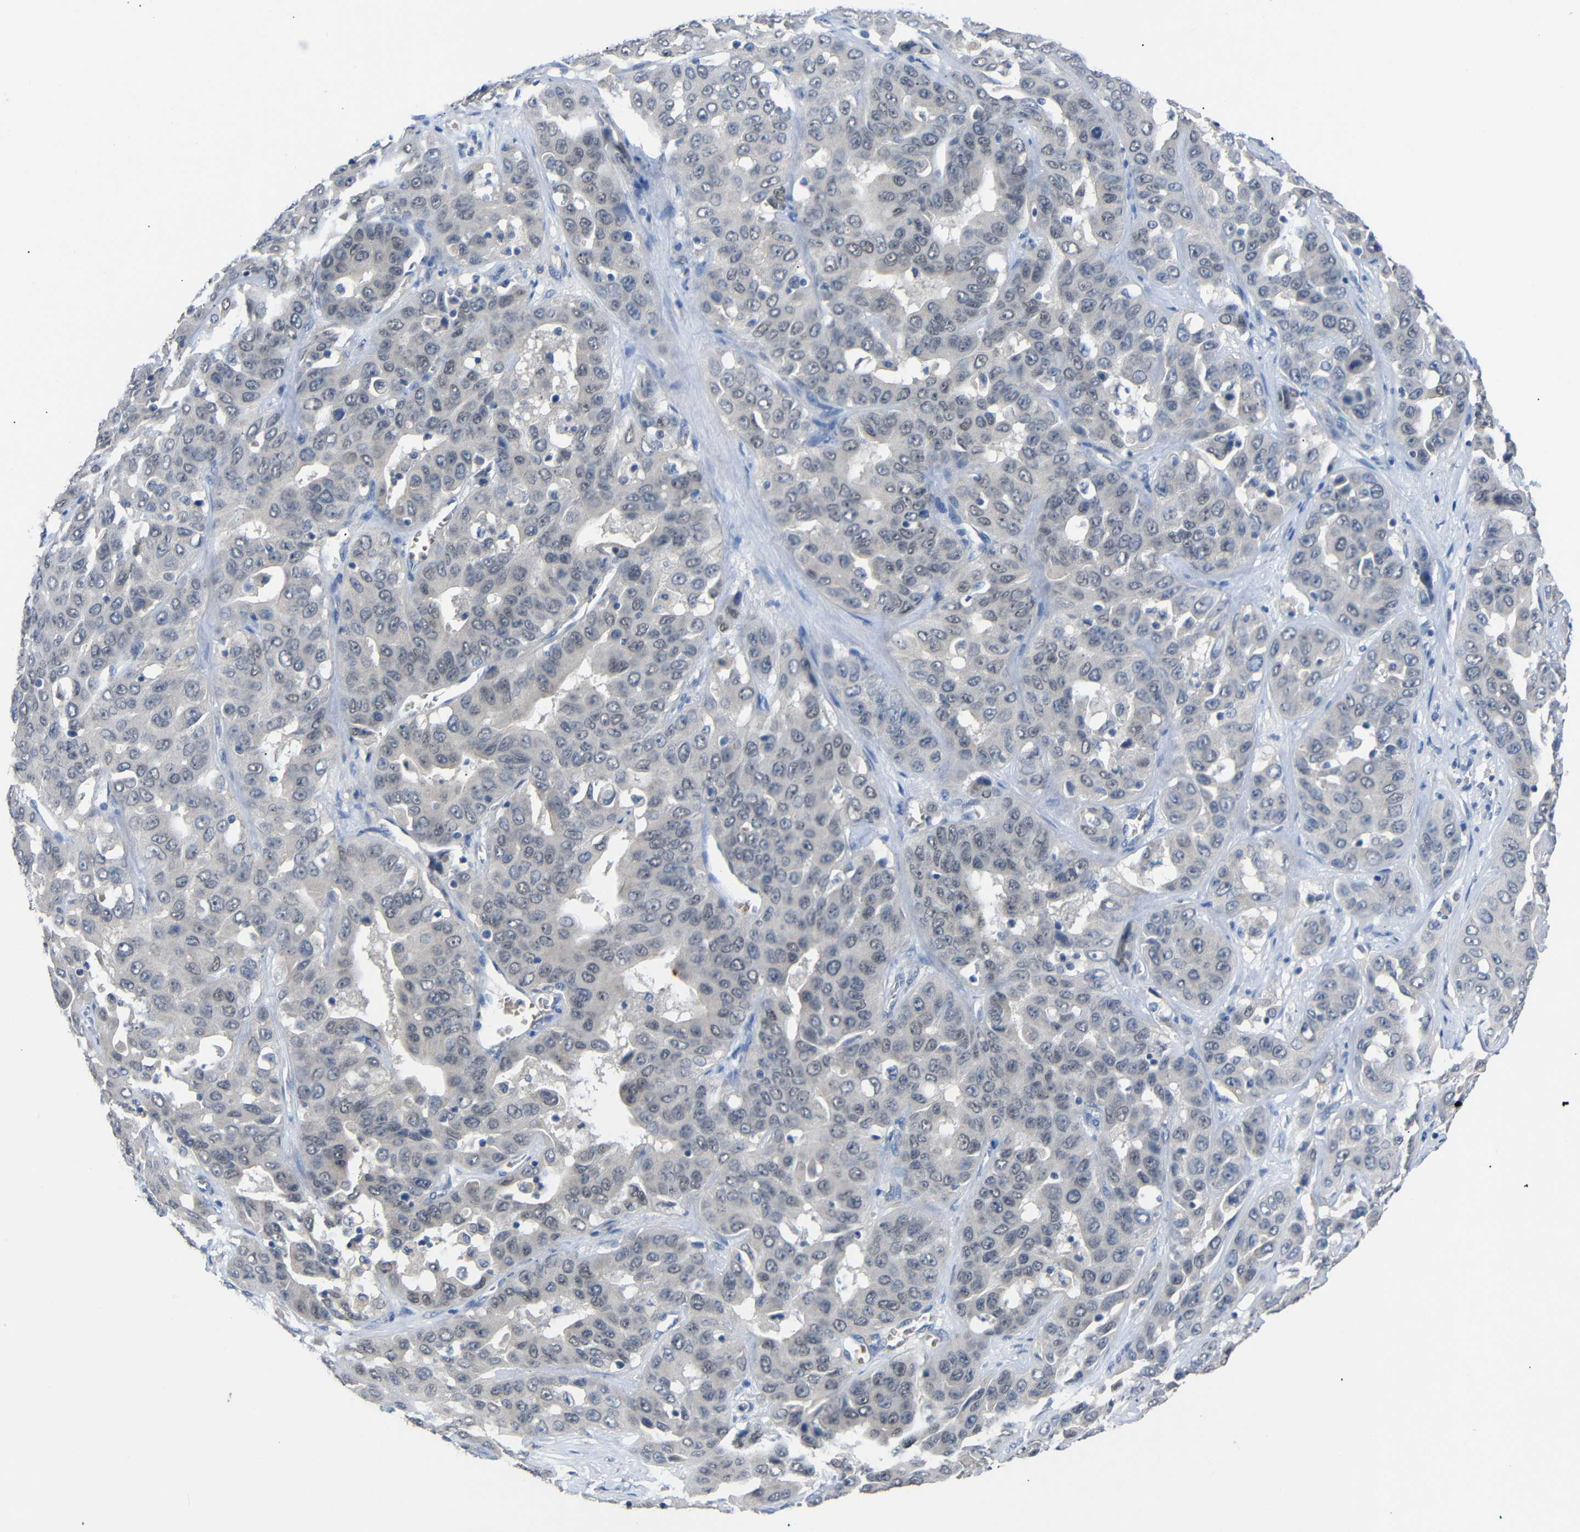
{"staining": {"intensity": "negative", "quantity": "none", "location": "none"}, "tissue": "liver cancer", "cell_type": "Tumor cells", "image_type": "cancer", "snomed": [{"axis": "morphology", "description": "Cholangiocarcinoma"}, {"axis": "topography", "description": "Liver"}], "caption": "This is an immunohistochemistry (IHC) histopathology image of human liver cancer (cholangiocarcinoma). There is no positivity in tumor cells.", "gene": "HNF1A", "patient": {"sex": "female", "age": 52}}